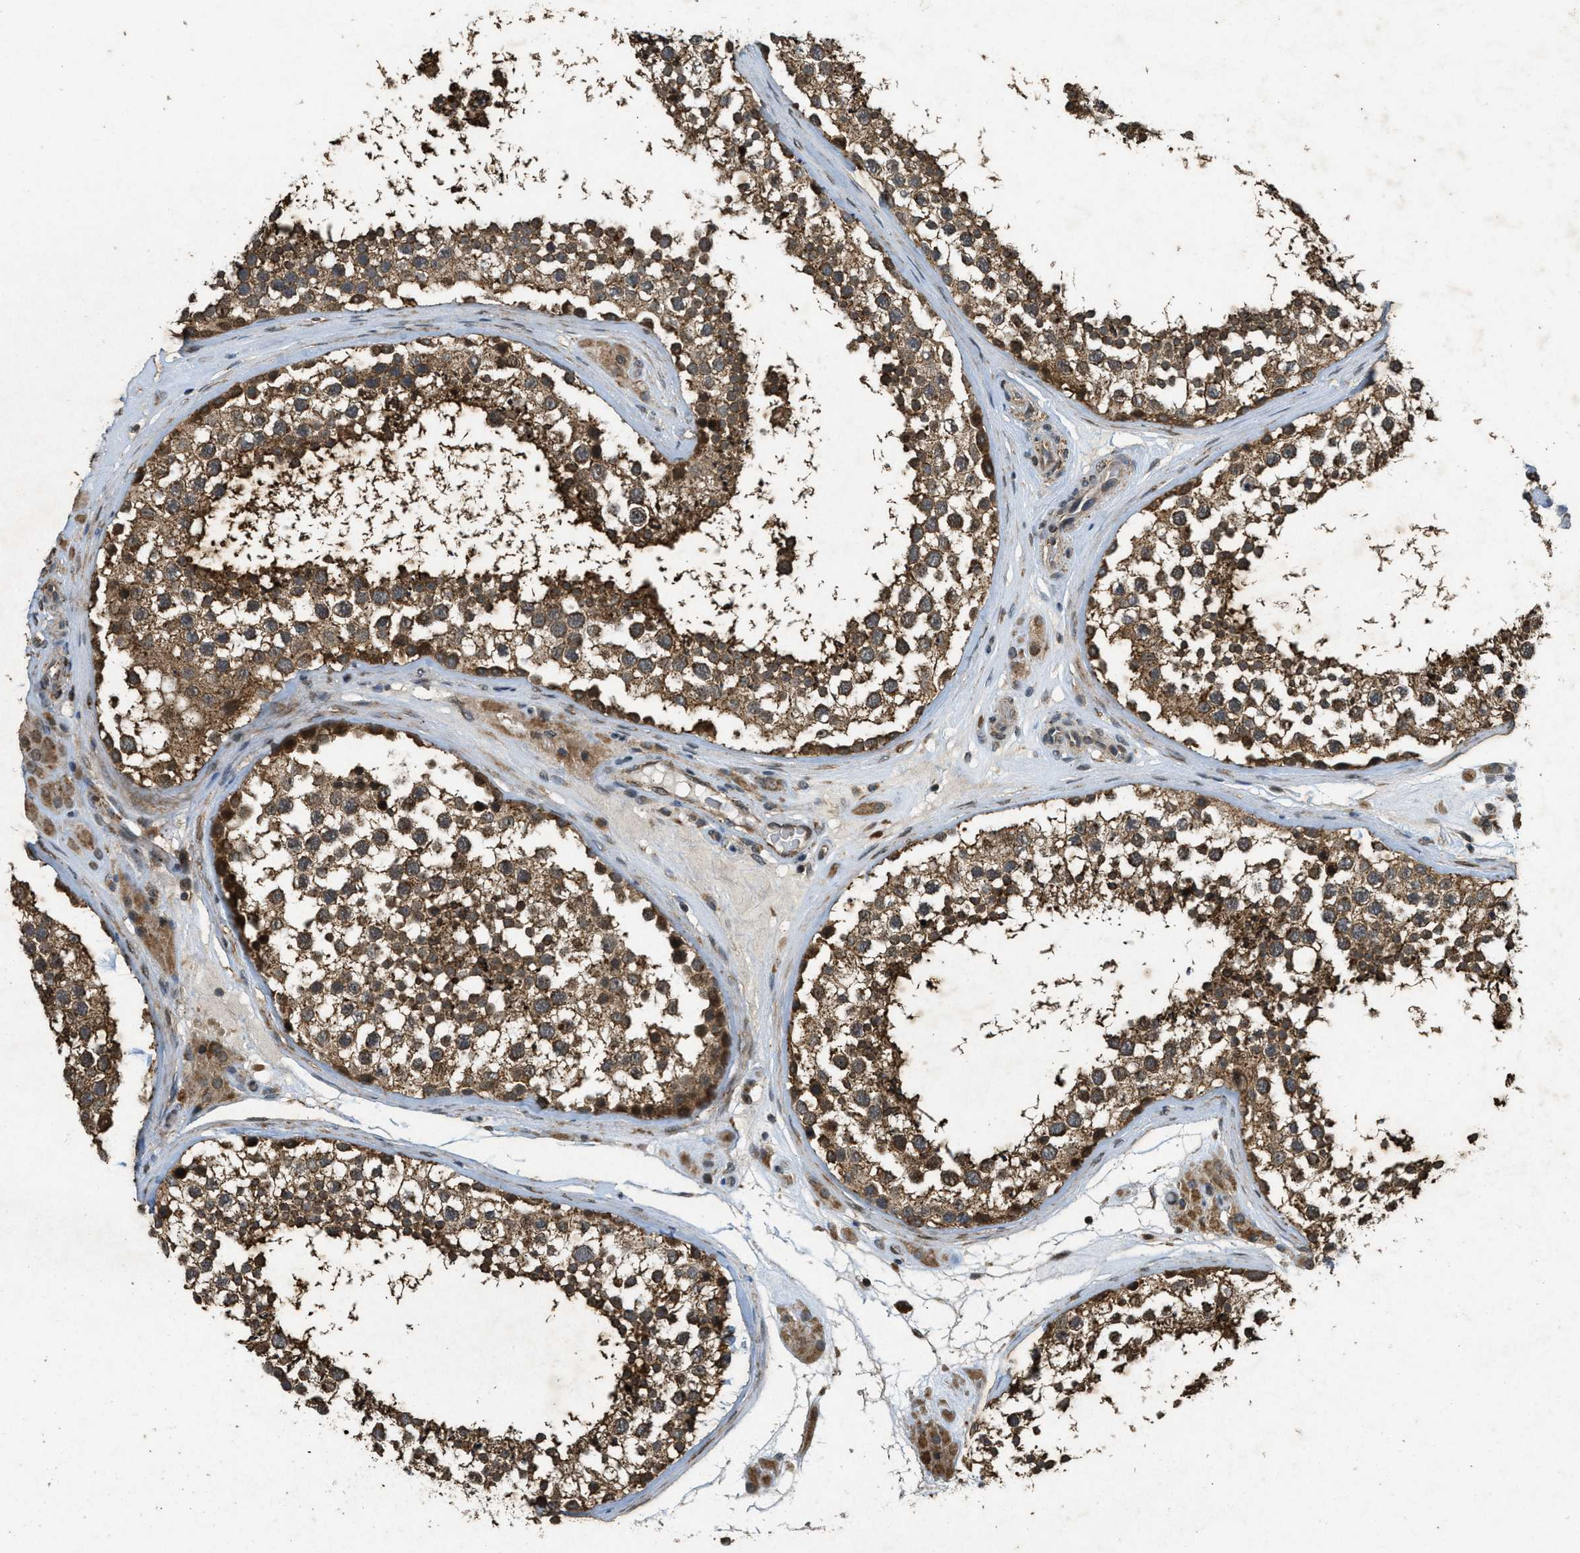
{"staining": {"intensity": "strong", "quantity": ">75%", "location": "cytoplasmic/membranous,nuclear"}, "tissue": "testis", "cell_type": "Cells in seminiferous ducts", "image_type": "normal", "snomed": [{"axis": "morphology", "description": "Normal tissue, NOS"}, {"axis": "topography", "description": "Testis"}], "caption": "IHC photomicrograph of benign testis: human testis stained using IHC demonstrates high levels of strong protein expression localized specifically in the cytoplasmic/membranous,nuclear of cells in seminiferous ducts, appearing as a cytoplasmic/membranous,nuclear brown color.", "gene": "PPP1R15A", "patient": {"sex": "male", "age": 46}}